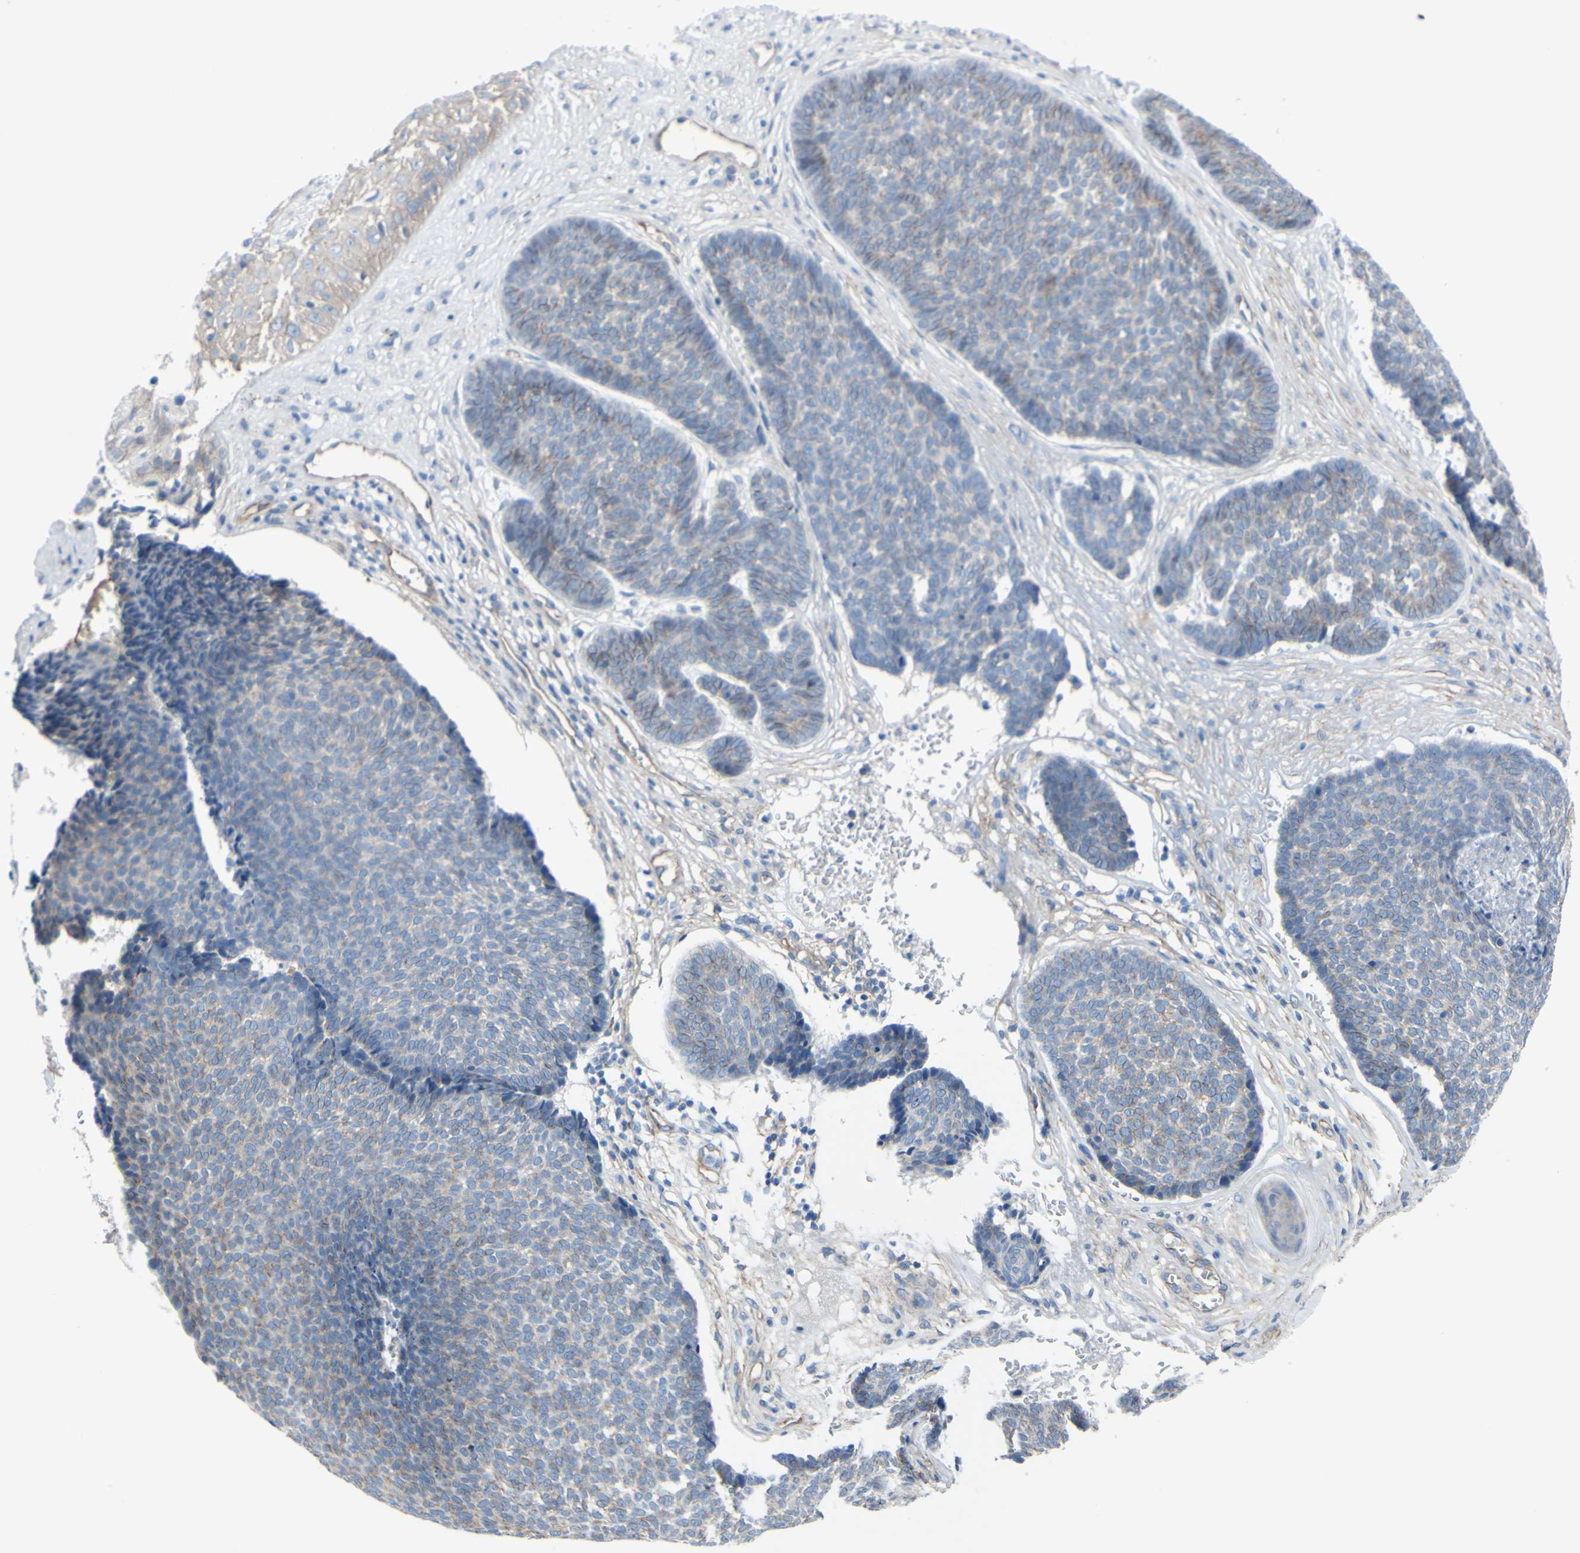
{"staining": {"intensity": "weak", "quantity": ">75%", "location": "cytoplasmic/membranous"}, "tissue": "skin cancer", "cell_type": "Tumor cells", "image_type": "cancer", "snomed": [{"axis": "morphology", "description": "Basal cell carcinoma"}, {"axis": "topography", "description": "Skin"}], "caption": "Skin basal cell carcinoma stained with DAB (3,3'-diaminobenzidine) IHC reveals low levels of weak cytoplasmic/membranous staining in about >75% of tumor cells.", "gene": "TPBG", "patient": {"sex": "male", "age": 84}}